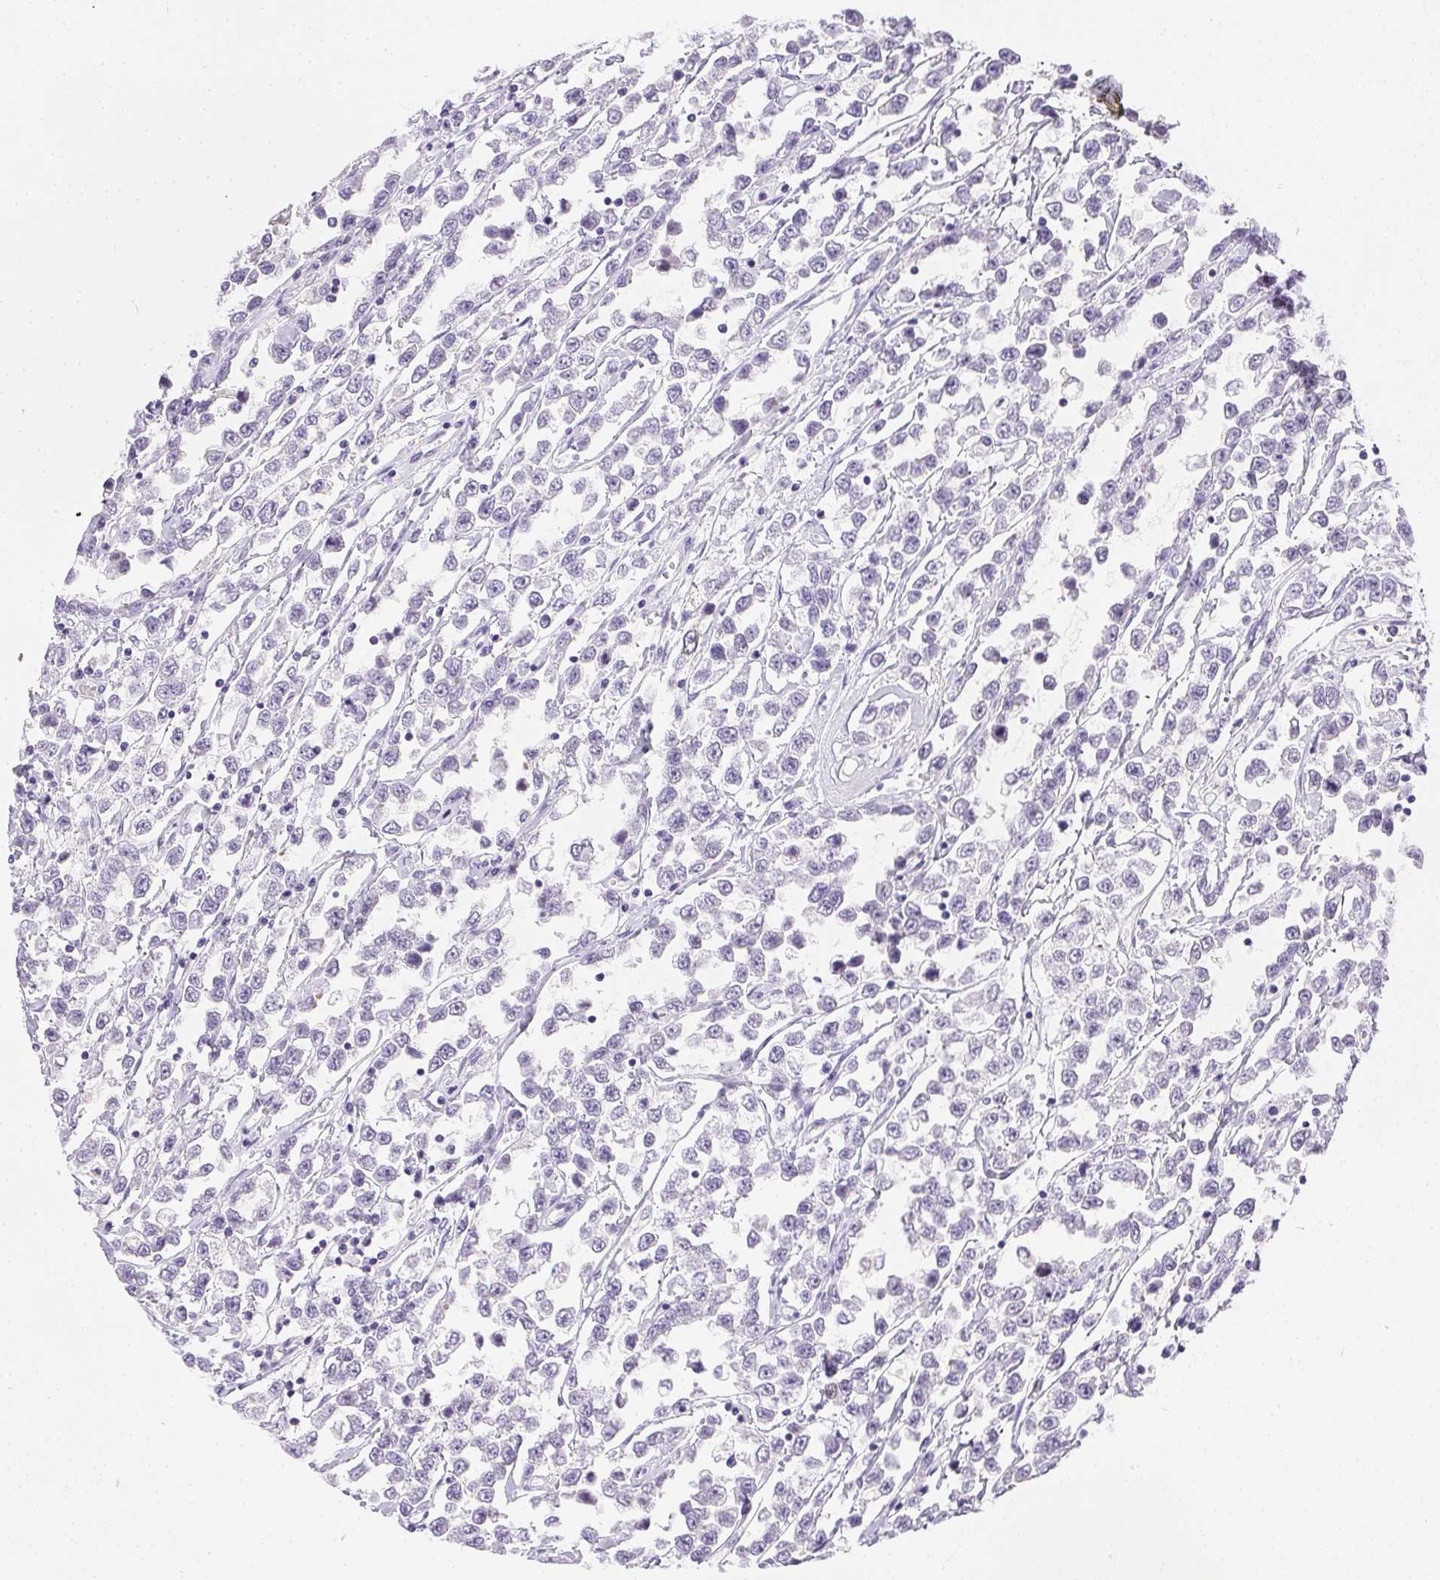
{"staining": {"intensity": "negative", "quantity": "none", "location": "none"}, "tissue": "testis cancer", "cell_type": "Tumor cells", "image_type": "cancer", "snomed": [{"axis": "morphology", "description": "Seminoma, NOS"}, {"axis": "topography", "description": "Testis"}], "caption": "Immunohistochemistry (IHC) histopathology image of neoplastic tissue: human testis cancer stained with DAB displays no significant protein staining in tumor cells.", "gene": "C20orf85", "patient": {"sex": "male", "age": 34}}